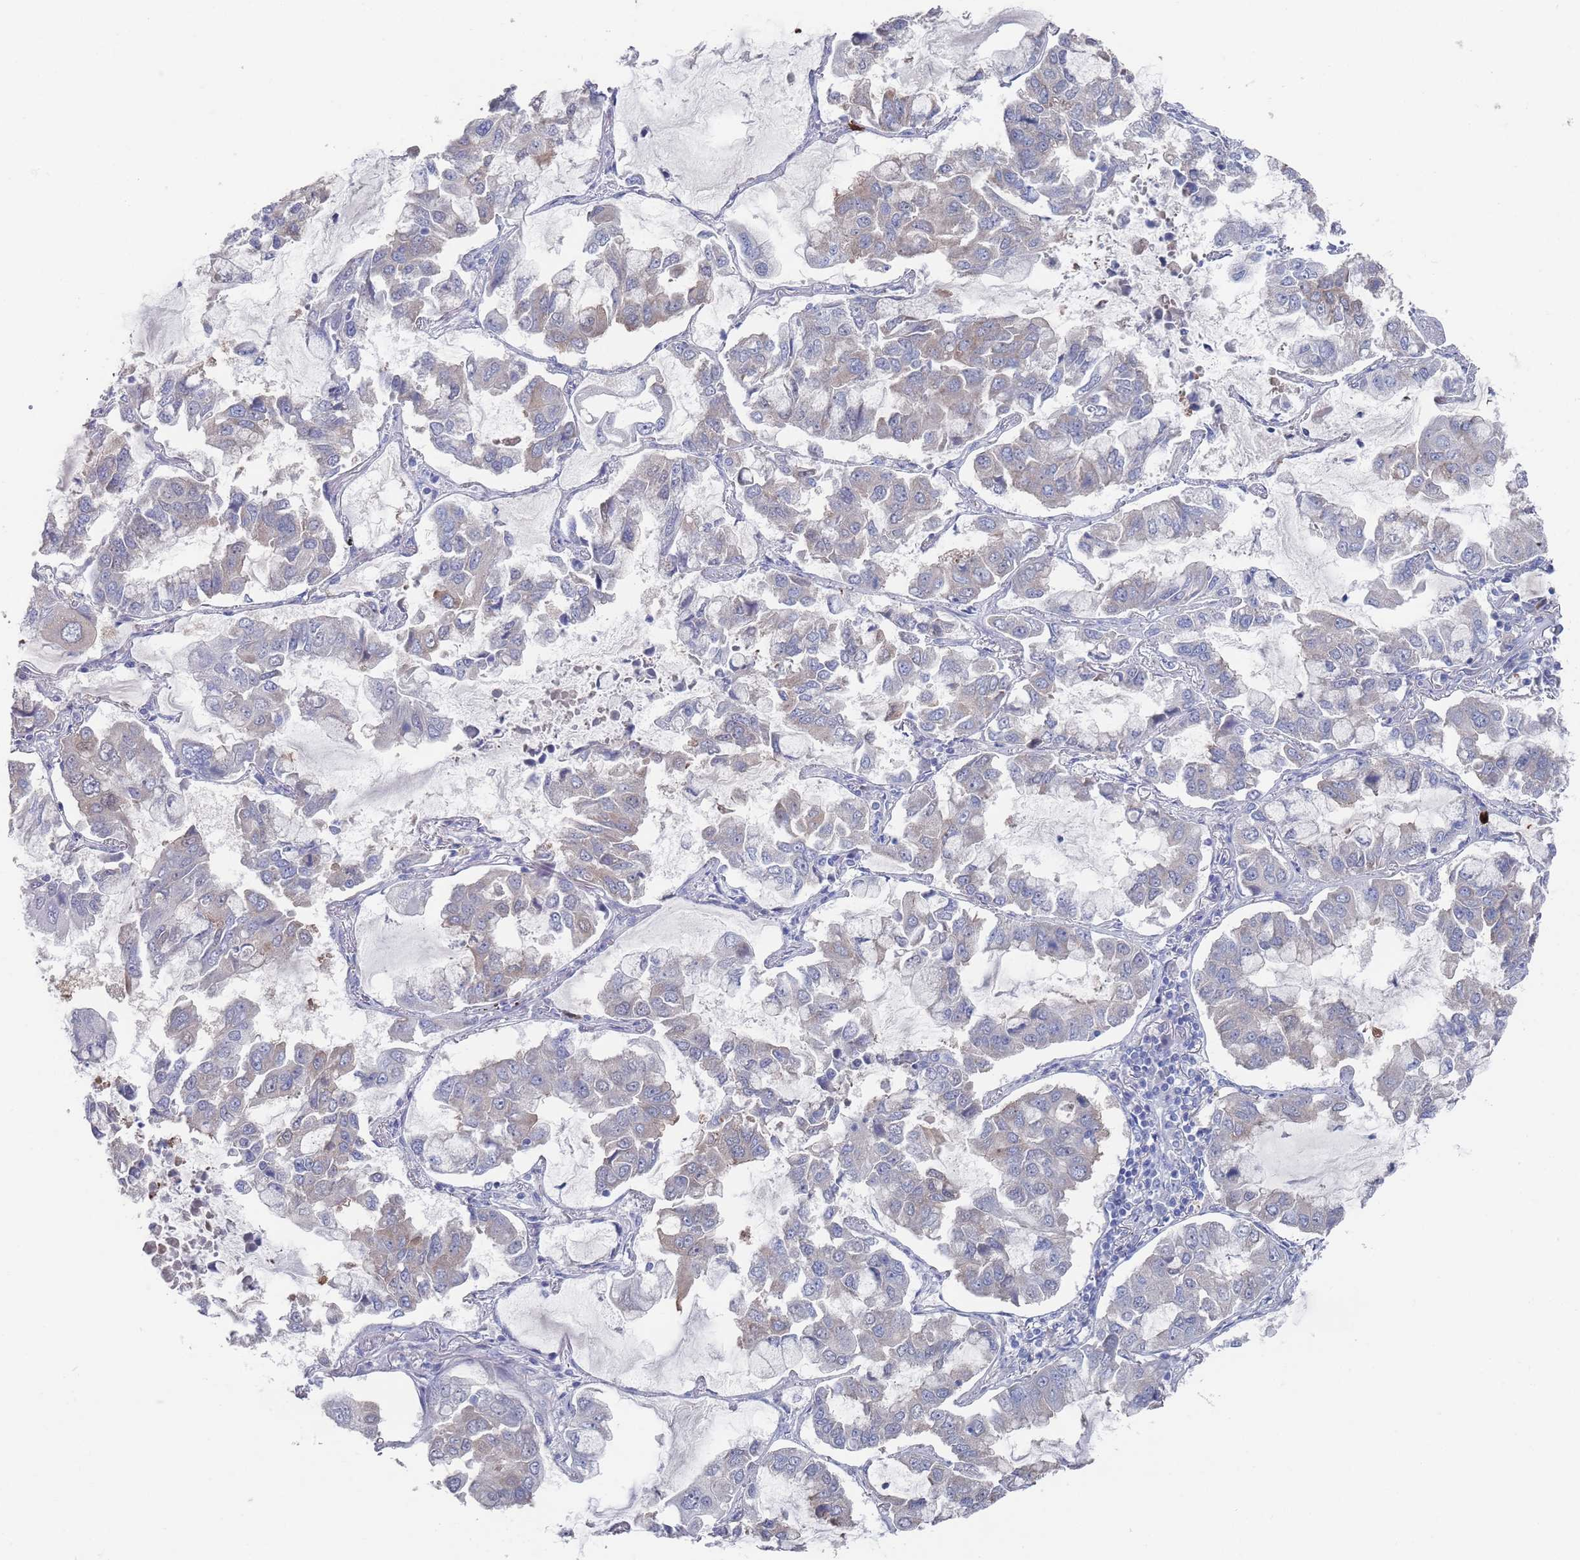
{"staining": {"intensity": "negative", "quantity": "none", "location": "none"}, "tissue": "lung cancer", "cell_type": "Tumor cells", "image_type": "cancer", "snomed": [{"axis": "morphology", "description": "Adenocarcinoma, NOS"}, {"axis": "topography", "description": "Lung"}], "caption": "Tumor cells are negative for brown protein staining in lung cancer (adenocarcinoma).", "gene": "TMCO3", "patient": {"sex": "male", "age": 64}}